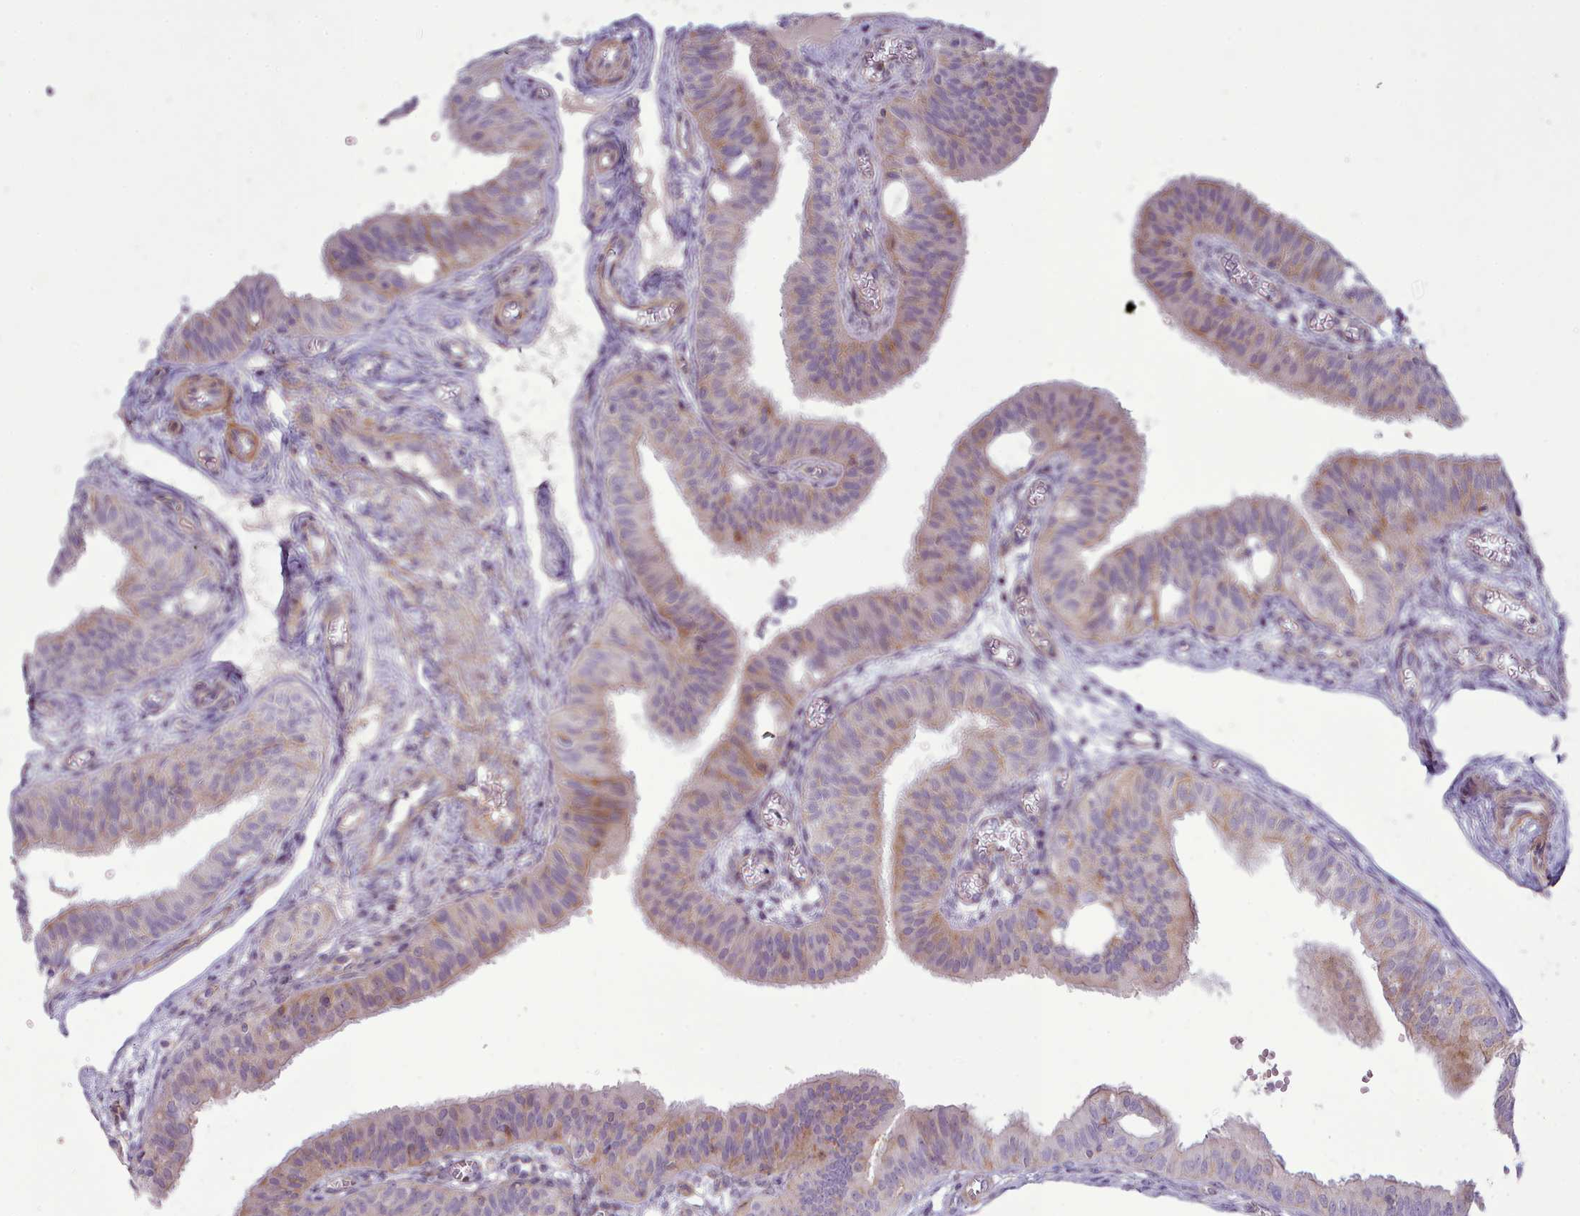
{"staining": {"intensity": "moderate", "quantity": "25%-75%", "location": "cytoplasmic/membranous"}, "tissue": "fallopian tube", "cell_type": "Glandular cells", "image_type": "normal", "snomed": [{"axis": "morphology", "description": "Normal tissue, NOS"}, {"axis": "topography", "description": "Fallopian tube"}, {"axis": "topography", "description": "Ovary"}], "caption": "A high-resolution histopathology image shows IHC staining of benign fallopian tube, which exhibits moderate cytoplasmic/membranous staining in approximately 25%-75% of glandular cells. The staining is performed using DAB brown chromogen to label protein expression. The nuclei are counter-stained blue using hematoxylin.", "gene": "TENT4B", "patient": {"sex": "female", "age": 42}}